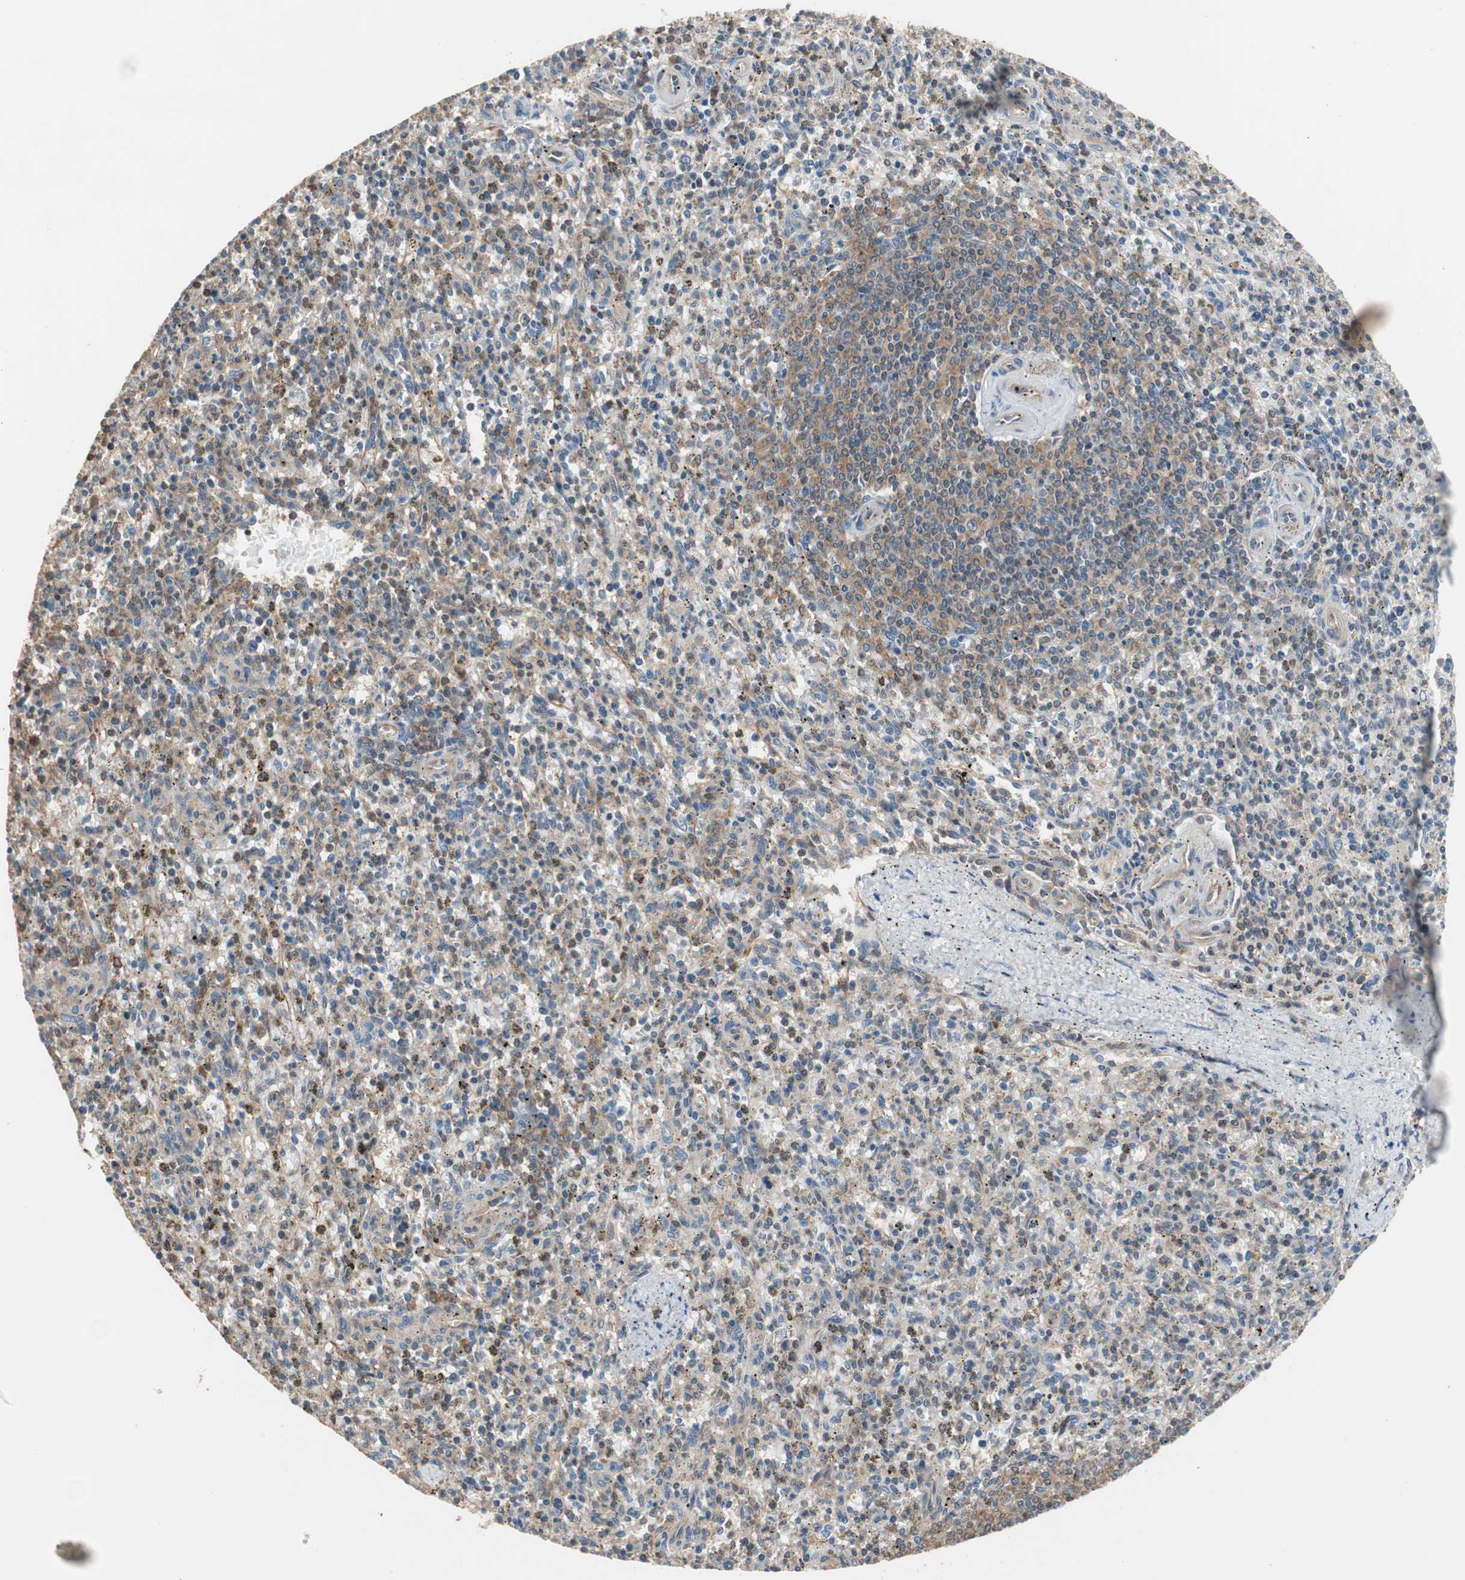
{"staining": {"intensity": "weak", "quantity": ">75%", "location": "cytoplasmic/membranous"}, "tissue": "spleen", "cell_type": "Cells in red pulp", "image_type": "normal", "snomed": [{"axis": "morphology", "description": "Normal tissue, NOS"}, {"axis": "topography", "description": "Spleen"}], "caption": "Immunohistochemistry (IHC) (DAB) staining of normal human spleen shows weak cytoplasmic/membranous protein staining in approximately >75% of cells in red pulp. (DAB (3,3'-diaminobenzidine) IHC with brightfield microscopy, high magnification).", "gene": "MAP4K2", "patient": {"sex": "male", "age": 72}}